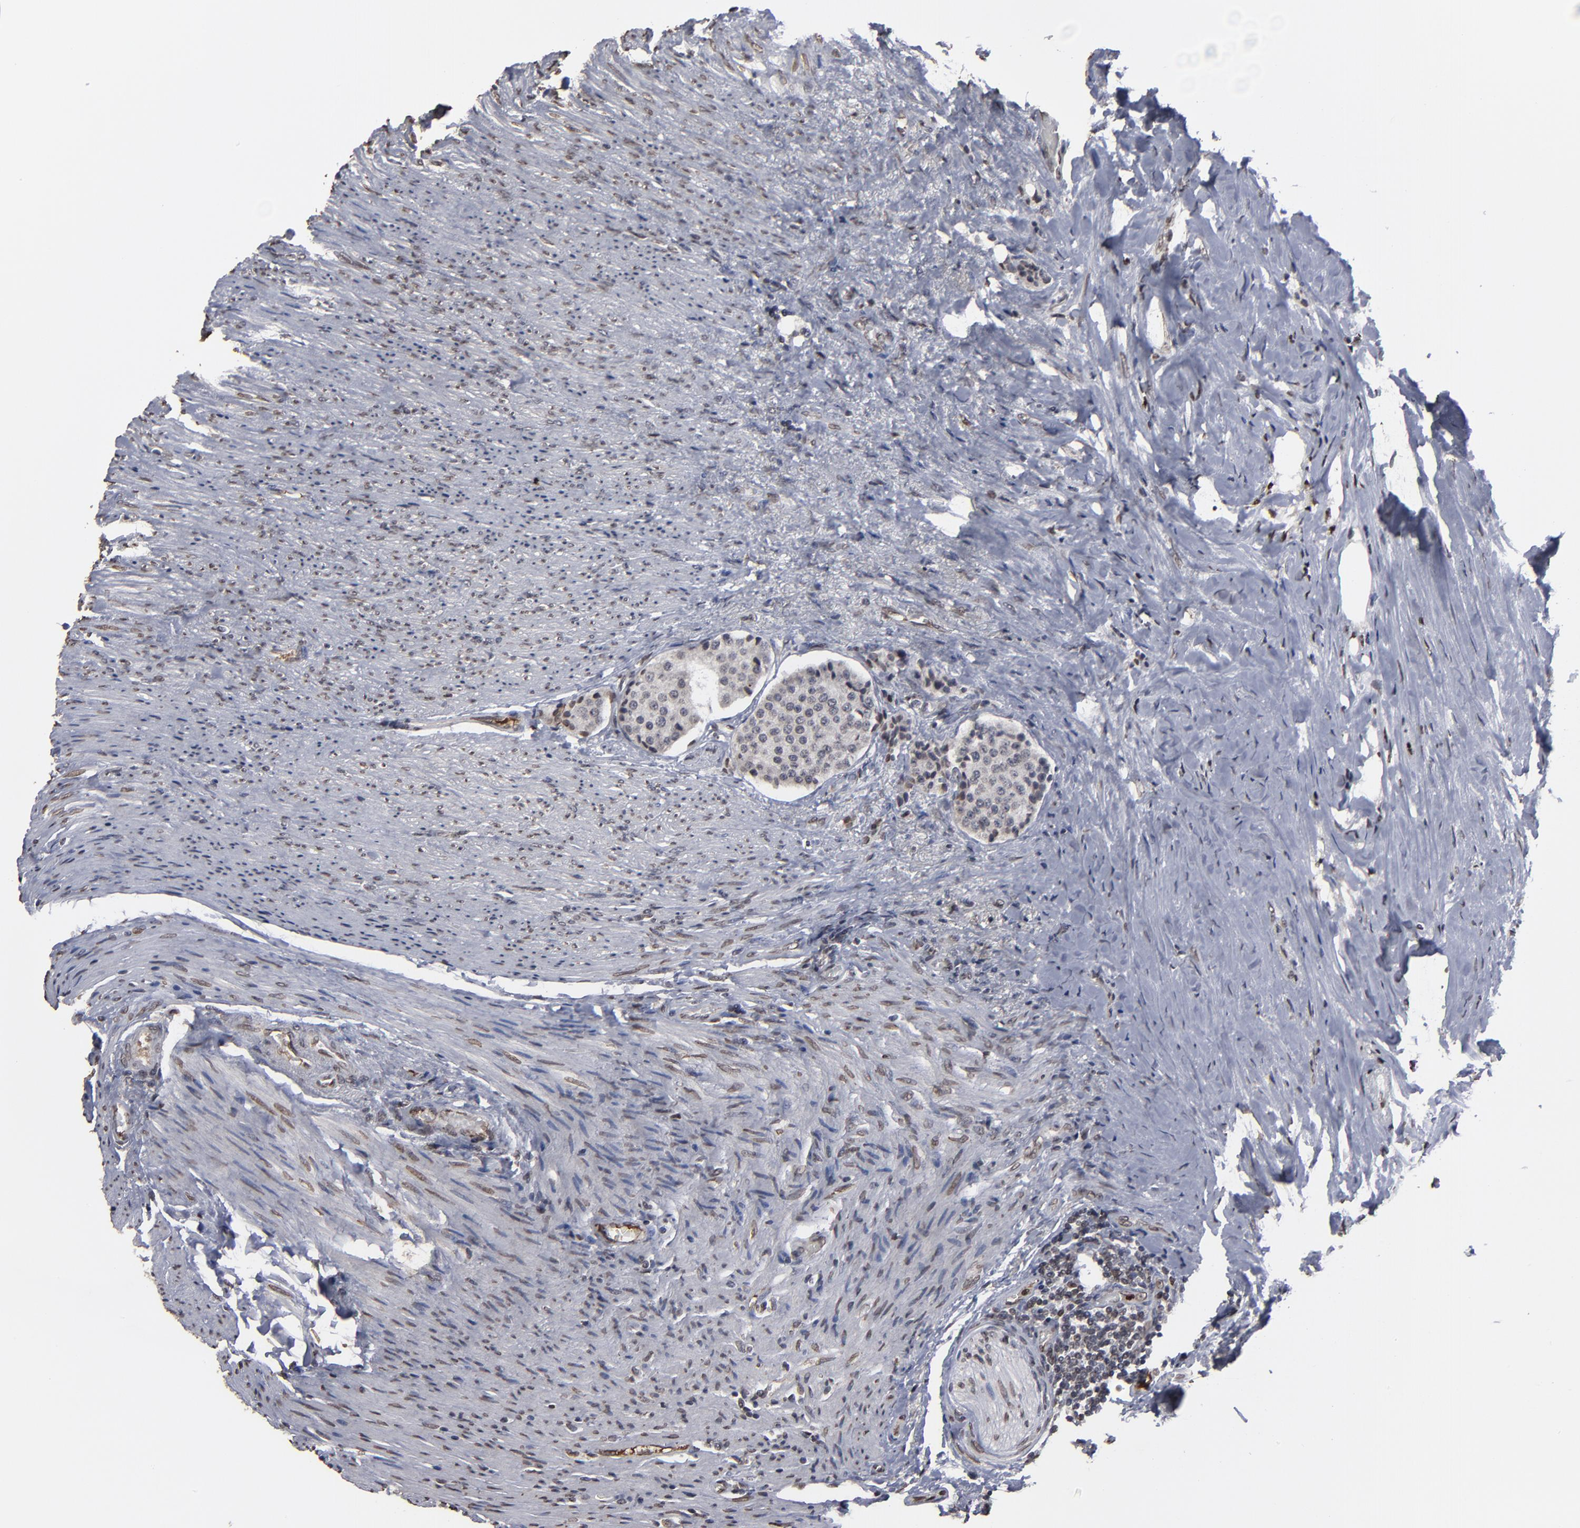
{"staining": {"intensity": "weak", "quantity": "<25%", "location": "nuclear"}, "tissue": "carcinoid", "cell_type": "Tumor cells", "image_type": "cancer", "snomed": [{"axis": "morphology", "description": "Carcinoid, malignant, NOS"}, {"axis": "topography", "description": "Colon"}], "caption": "Tumor cells are negative for brown protein staining in malignant carcinoid. (Brightfield microscopy of DAB immunohistochemistry (IHC) at high magnification).", "gene": "BAZ1A", "patient": {"sex": "female", "age": 61}}